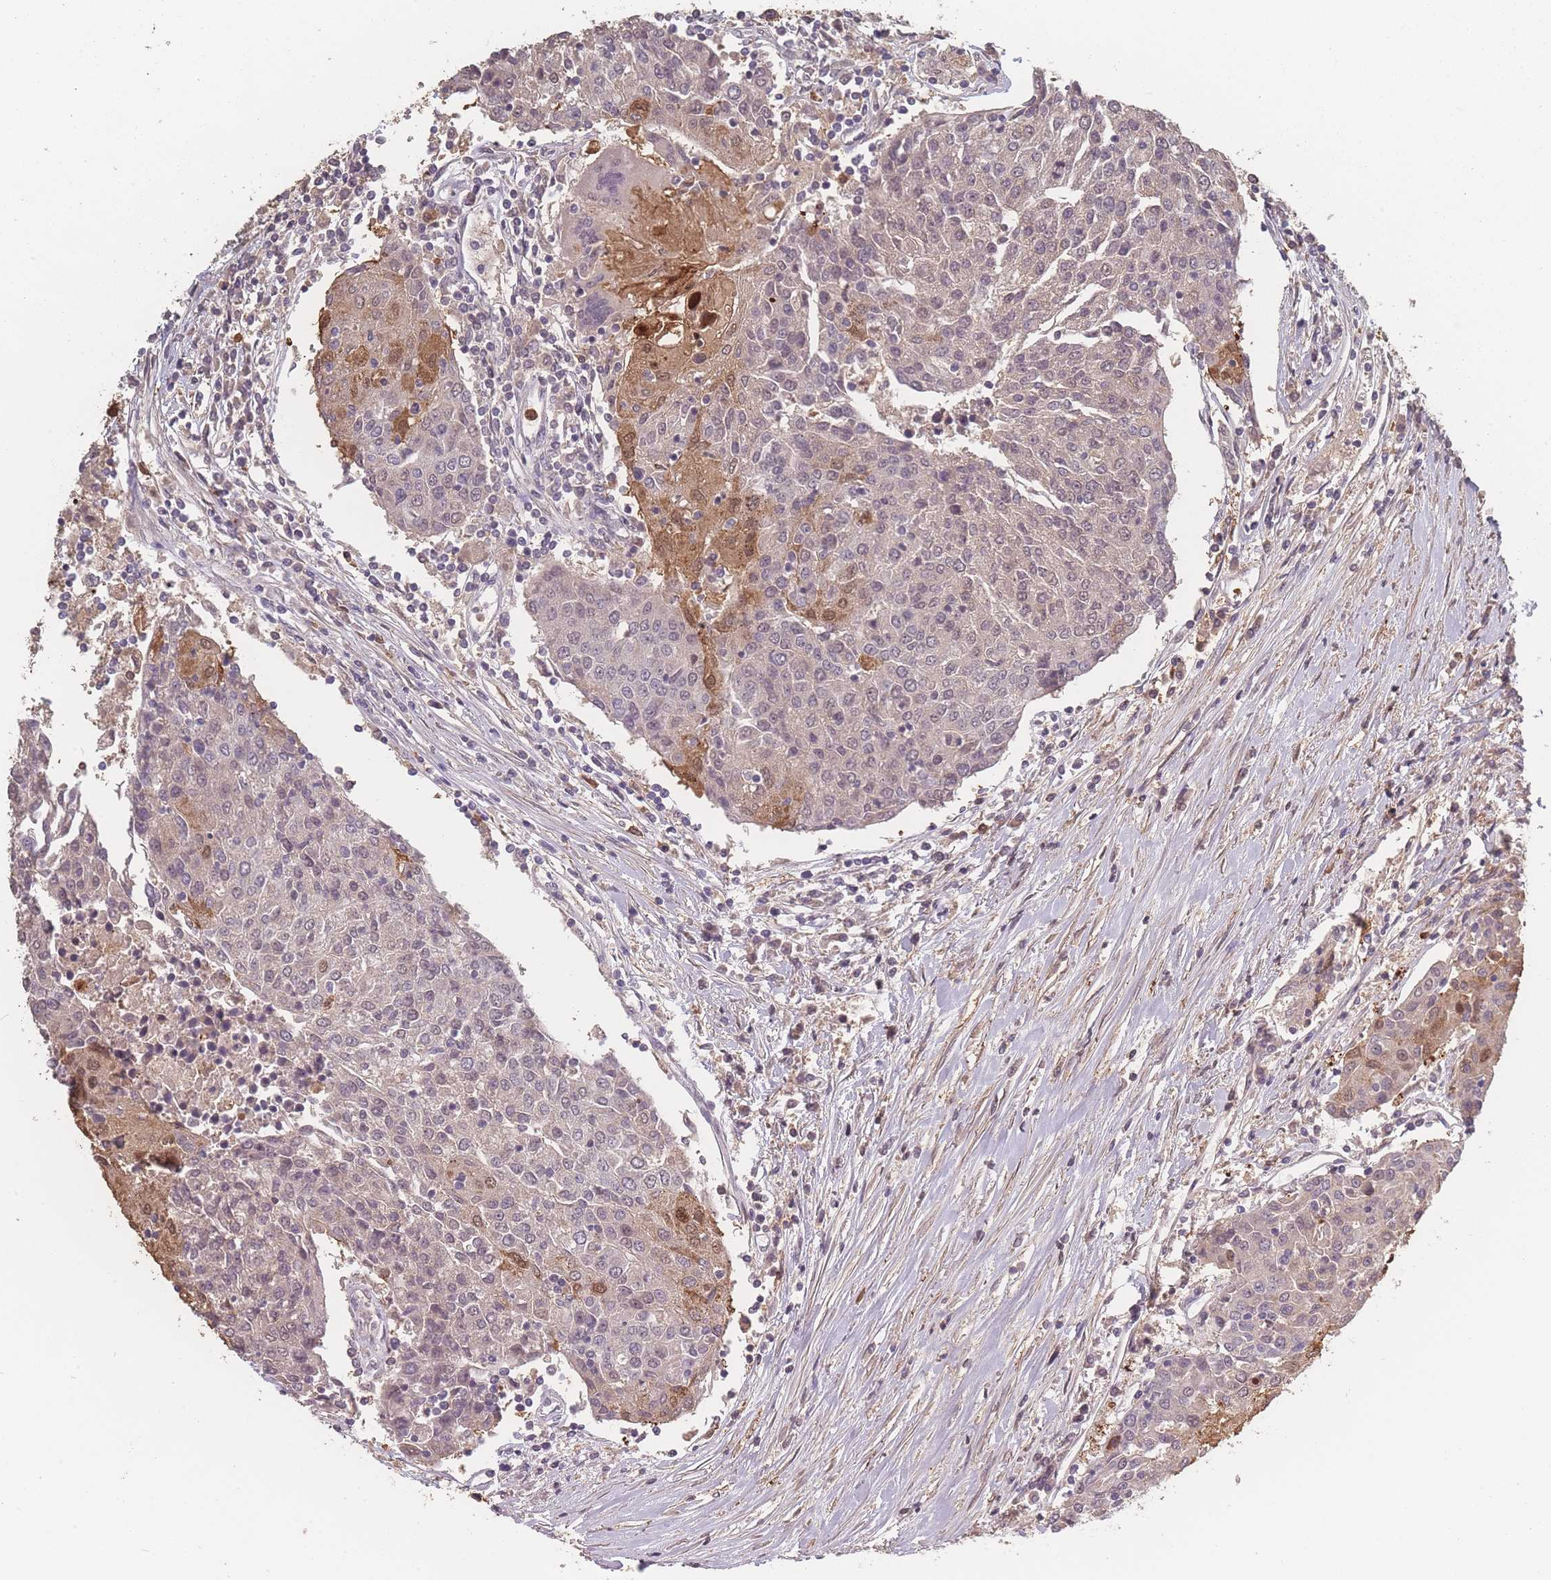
{"staining": {"intensity": "moderate", "quantity": "<25%", "location": "cytoplasmic/membranous,nuclear"}, "tissue": "urothelial cancer", "cell_type": "Tumor cells", "image_type": "cancer", "snomed": [{"axis": "morphology", "description": "Urothelial carcinoma, High grade"}, {"axis": "topography", "description": "Urinary bladder"}], "caption": "Moderate cytoplasmic/membranous and nuclear protein staining is identified in about <25% of tumor cells in urothelial cancer. The protein of interest is stained brown, and the nuclei are stained in blue (DAB (3,3'-diaminobenzidine) IHC with brightfield microscopy, high magnification).", "gene": "BST1", "patient": {"sex": "female", "age": 85}}